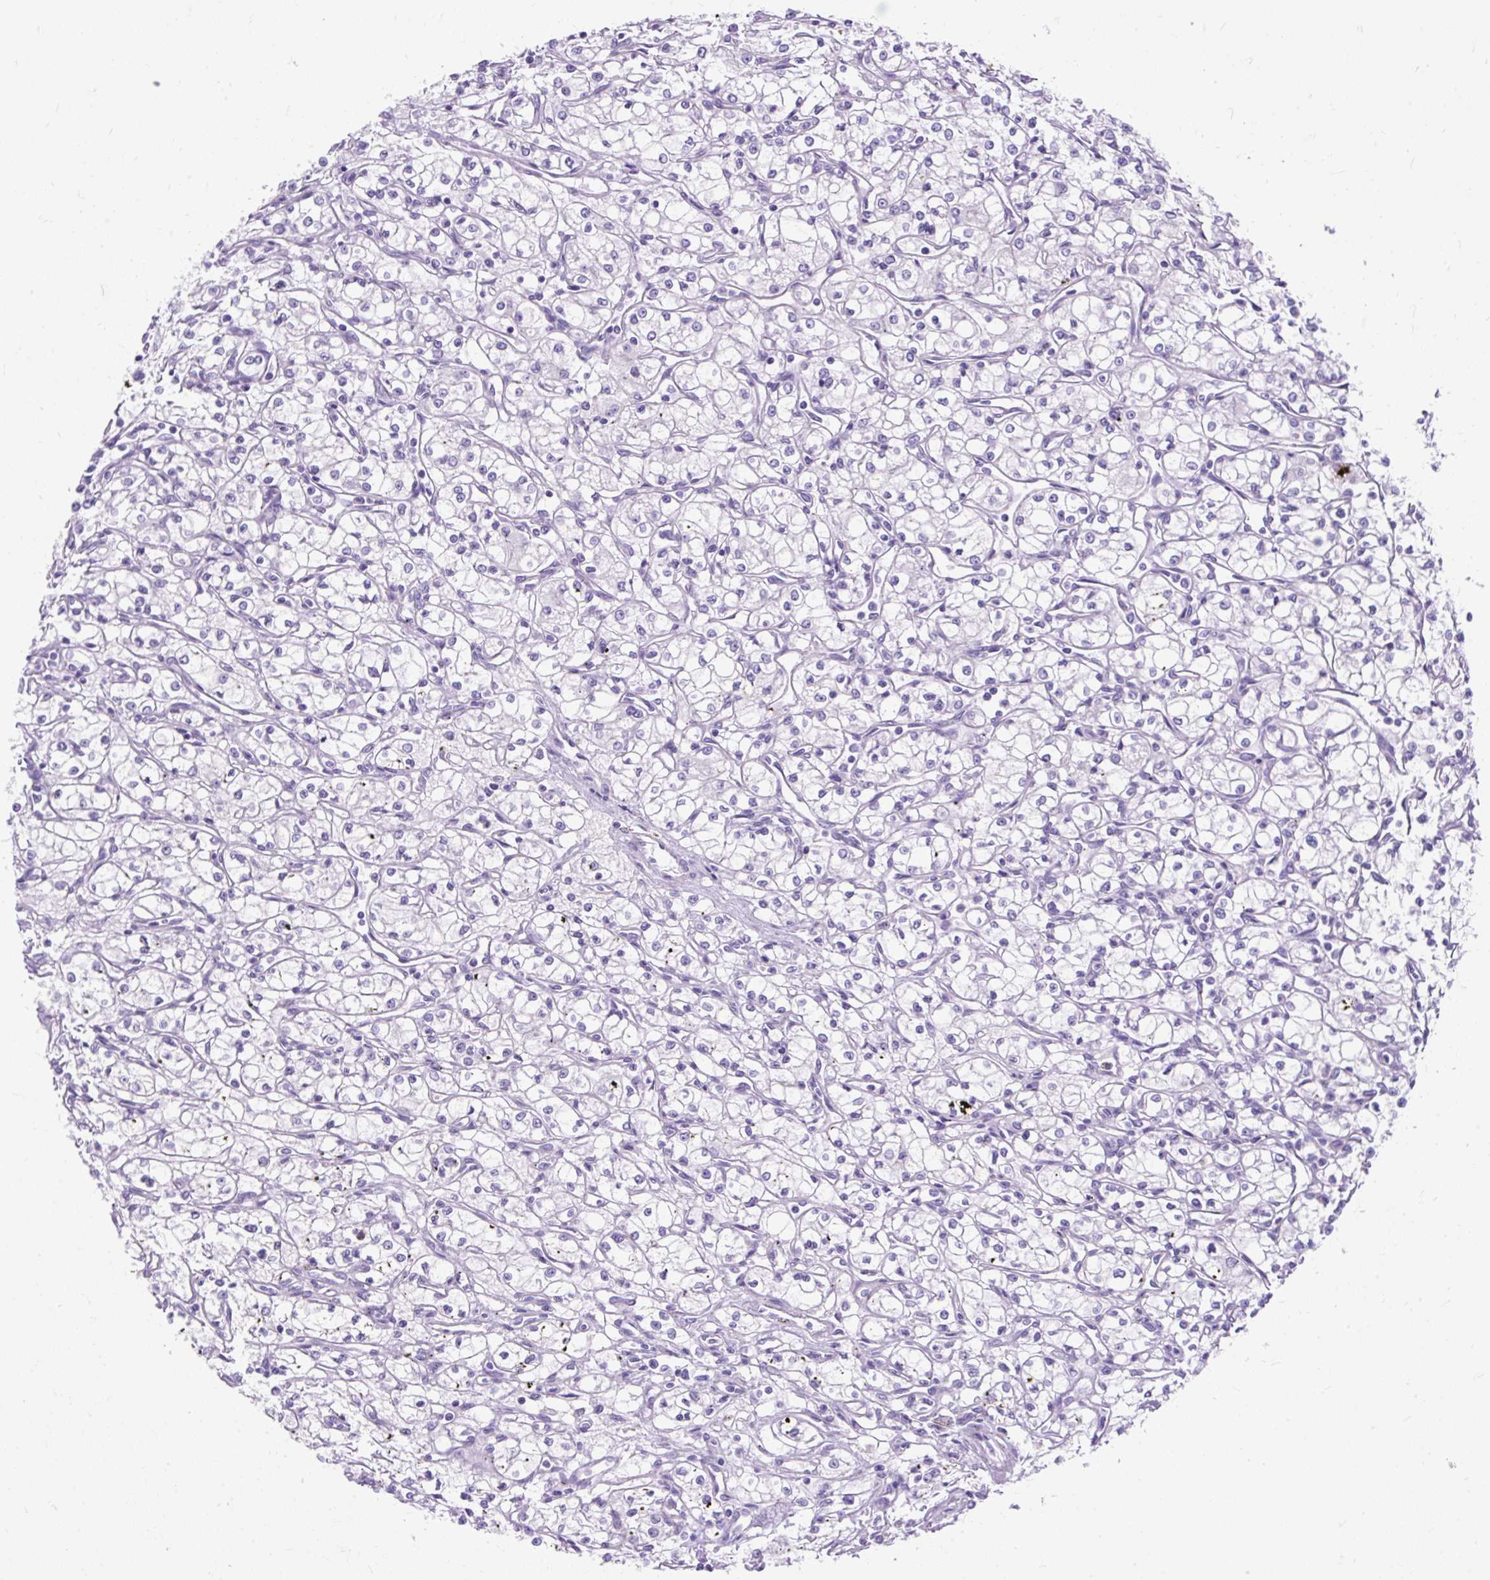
{"staining": {"intensity": "negative", "quantity": "none", "location": "none"}, "tissue": "renal cancer", "cell_type": "Tumor cells", "image_type": "cancer", "snomed": [{"axis": "morphology", "description": "Adenocarcinoma, NOS"}, {"axis": "topography", "description": "Kidney"}], "caption": "Tumor cells show no significant protein expression in renal cancer (adenocarcinoma).", "gene": "SCGB1A1", "patient": {"sex": "male", "age": 59}}